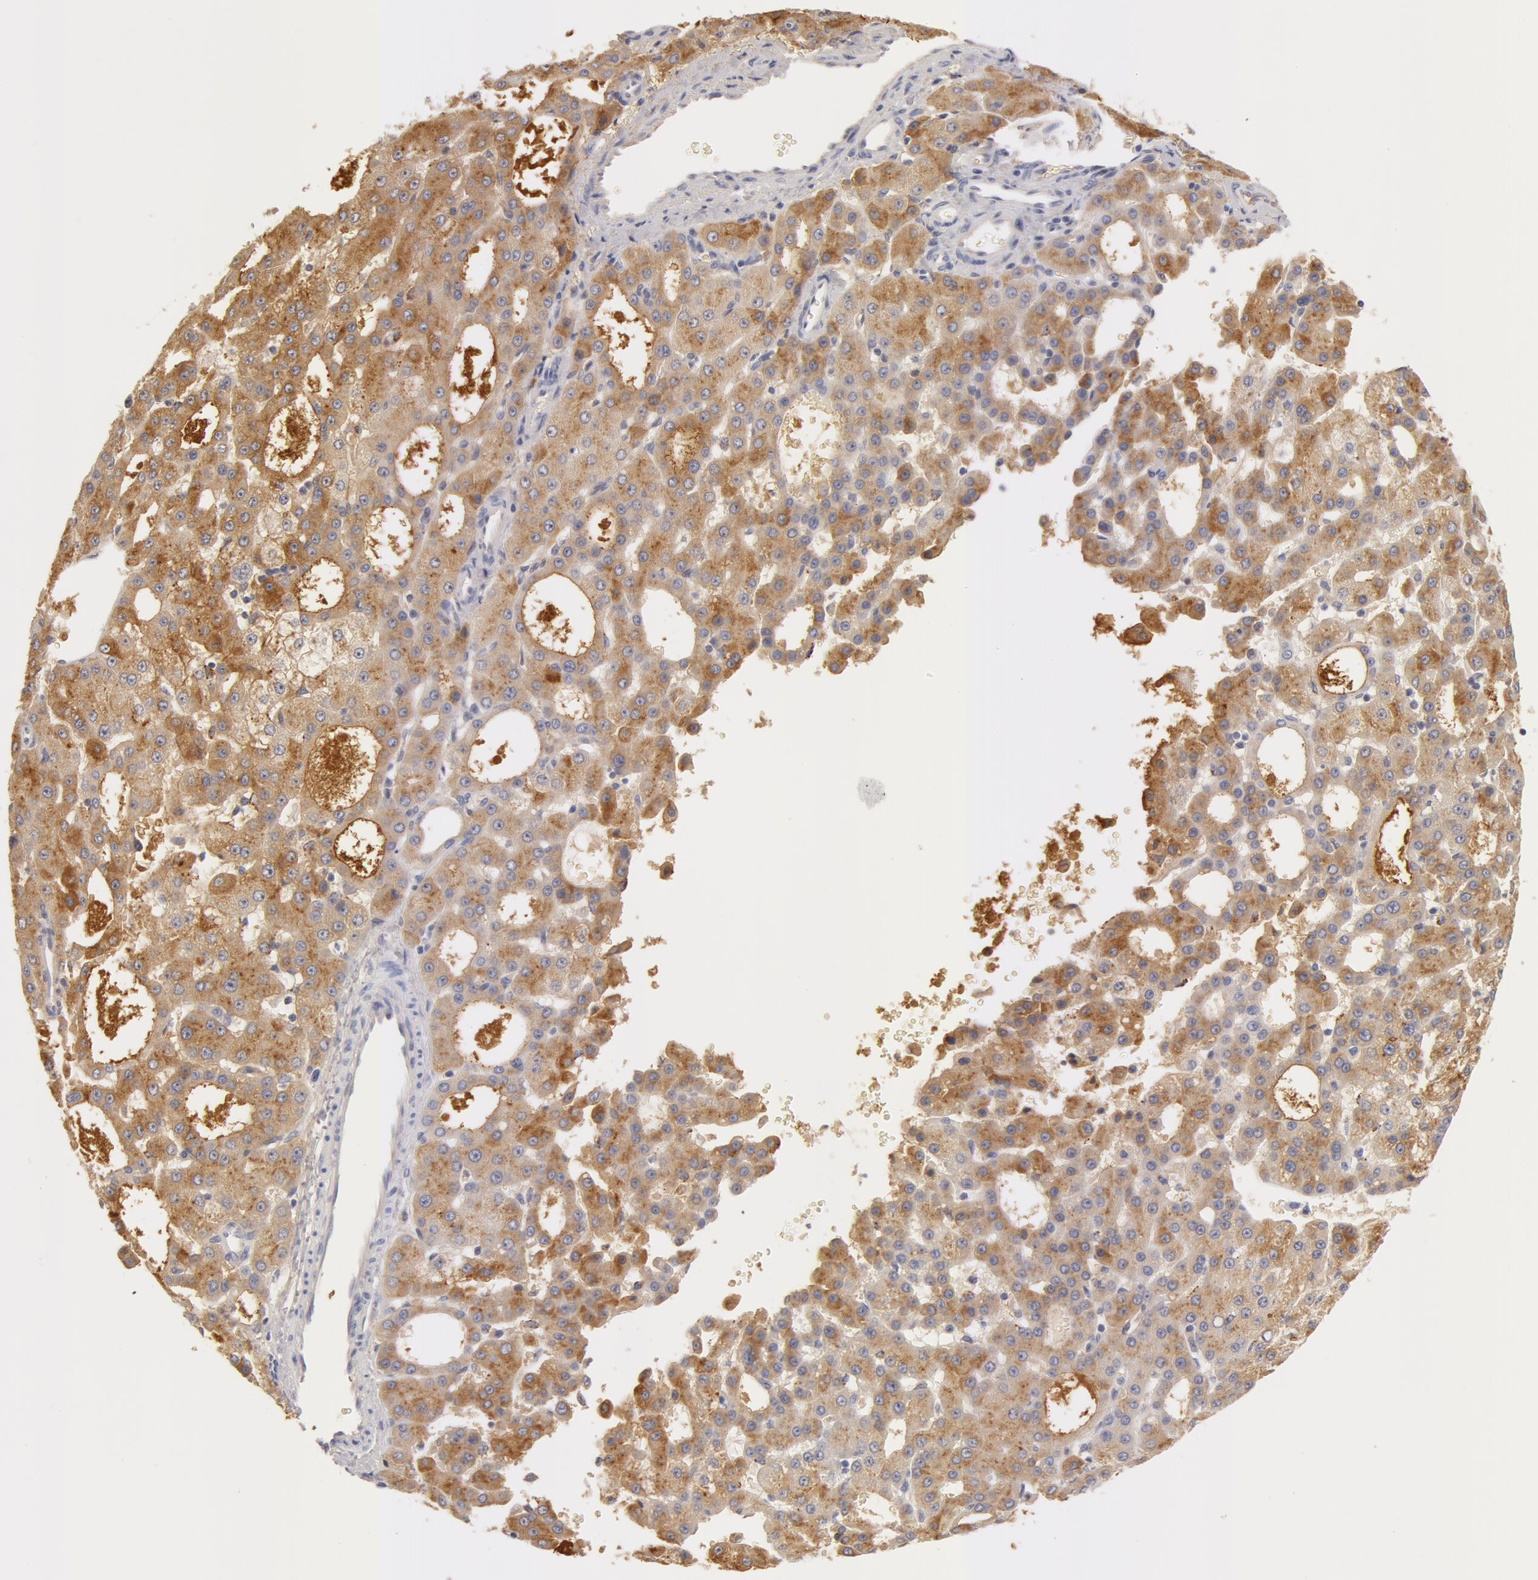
{"staining": {"intensity": "moderate", "quantity": ">75%", "location": "cytoplasmic/membranous"}, "tissue": "liver cancer", "cell_type": "Tumor cells", "image_type": "cancer", "snomed": [{"axis": "morphology", "description": "Carcinoma, Hepatocellular, NOS"}, {"axis": "topography", "description": "Liver"}], "caption": "Liver cancer stained with DAB IHC exhibits medium levels of moderate cytoplasmic/membranous staining in about >75% of tumor cells.", "gene": "GC", "patient": {"sex": "male", "age": 47}}